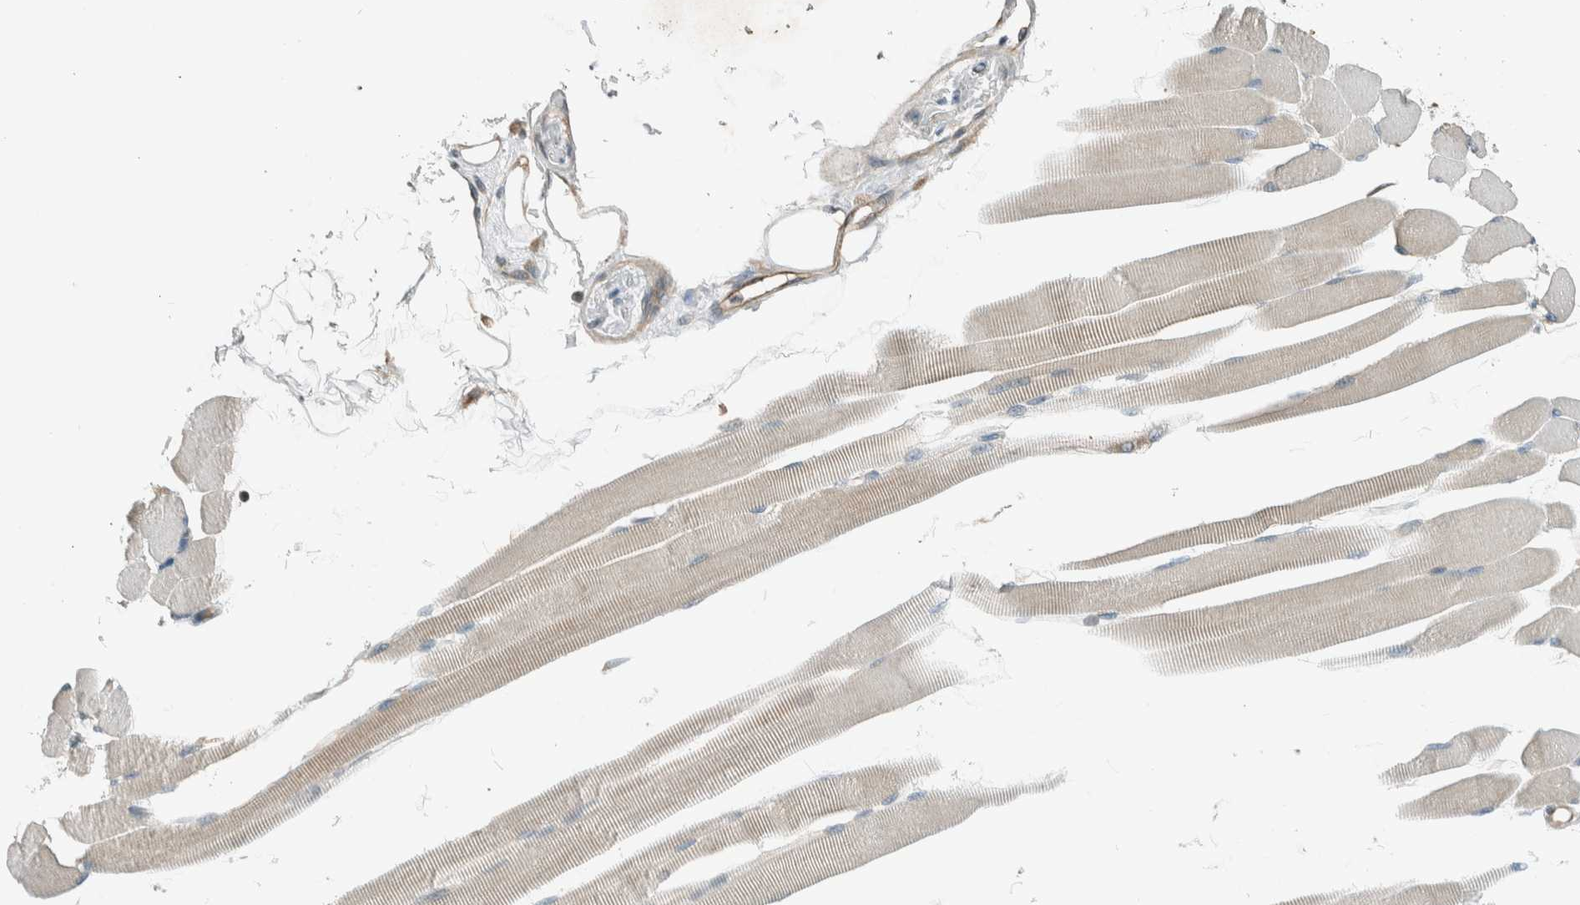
{"staining": {"intensity": "weak", "quantity": ">75%", "location": "cytoplasmic/membranous"}, "tissue": "skeletal muscle", "cell_type": "Myocytes", "image_type": "normal", "snomed": [{"axis": "morphology", "description": "Normal tissue, NOS"}, {"axis": "topography", "description": "Skeletal muscle"}, {"axis": "topography", "description": "Peripheral nerve tissue"}], "caption": "DAB immunohistochemical staining of benign human skeletal muscle demonstrates weak cytoplasmic/membranous protein positivity in about >75% of myocytes. Using DAB (3,3'-diaminobenzidine) (brown) and hematoxylin (blue) stains, captured at high magnification using brightfield microscopy.", "gene": "SEL1L", "patient": {"sex": "female", "age": 84}}